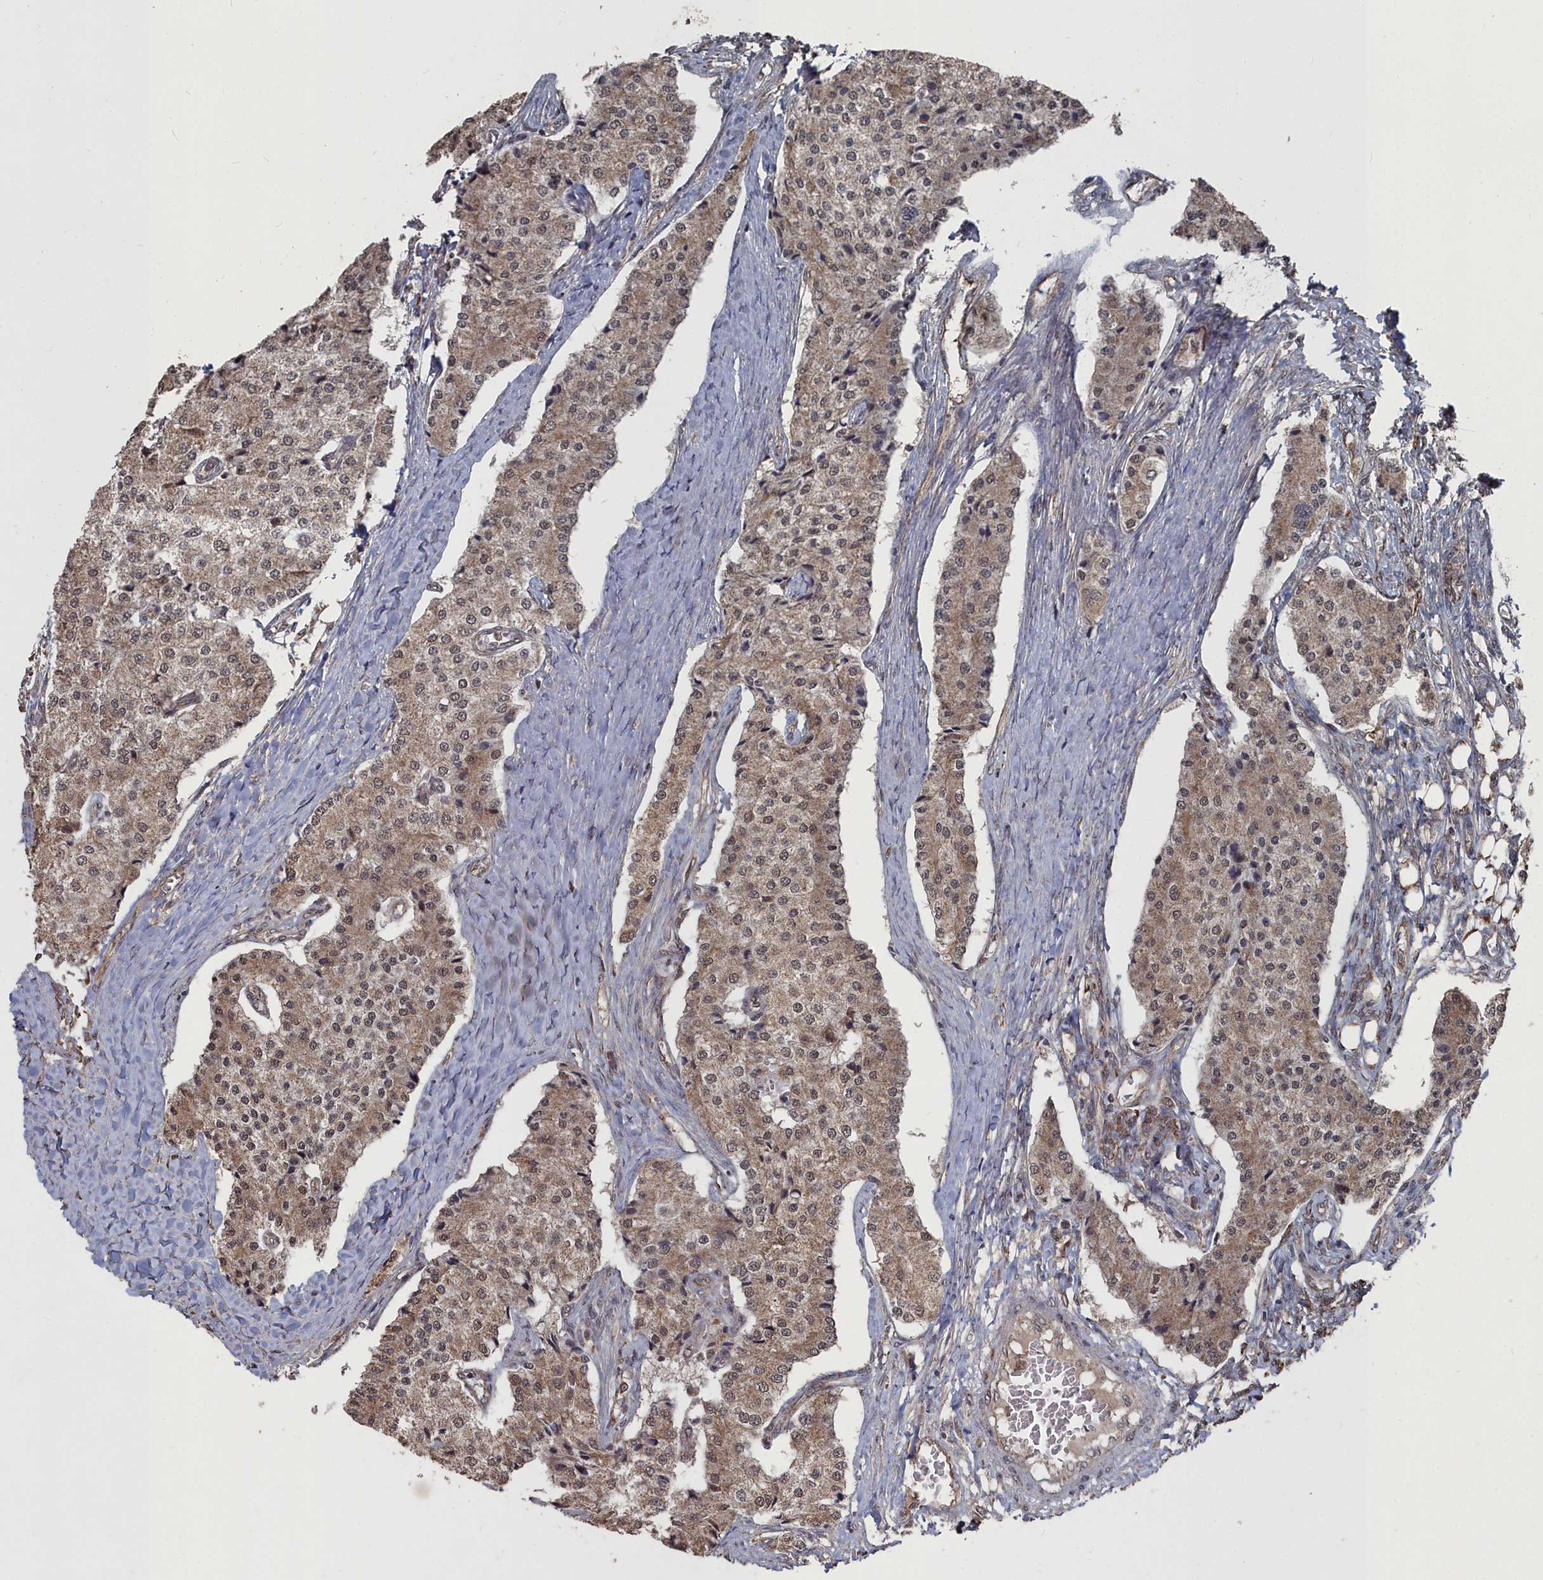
{"staining": {"intensity": "moderate", "quantity": ">75%", "location": "cytoplasmic/membranous,nuclear"}, "tissue": "carcinoid", "cell_type": "Tumor cells", "image_type": "cancer", "snomed": [{"axis": "morphology", "description": "Carcinoid, malignant, NOS"}, {"axis": "topography", "description": "Colon"}], "caption": "Brown immunohistochemical staining in human carcinoid (malignant) displays moderate cytoplasmic/membranous and nuclear expression in approximately >75% of tumor cells.", "gene": "CCNP", "patient": {"sex": "female", "age": 52}}